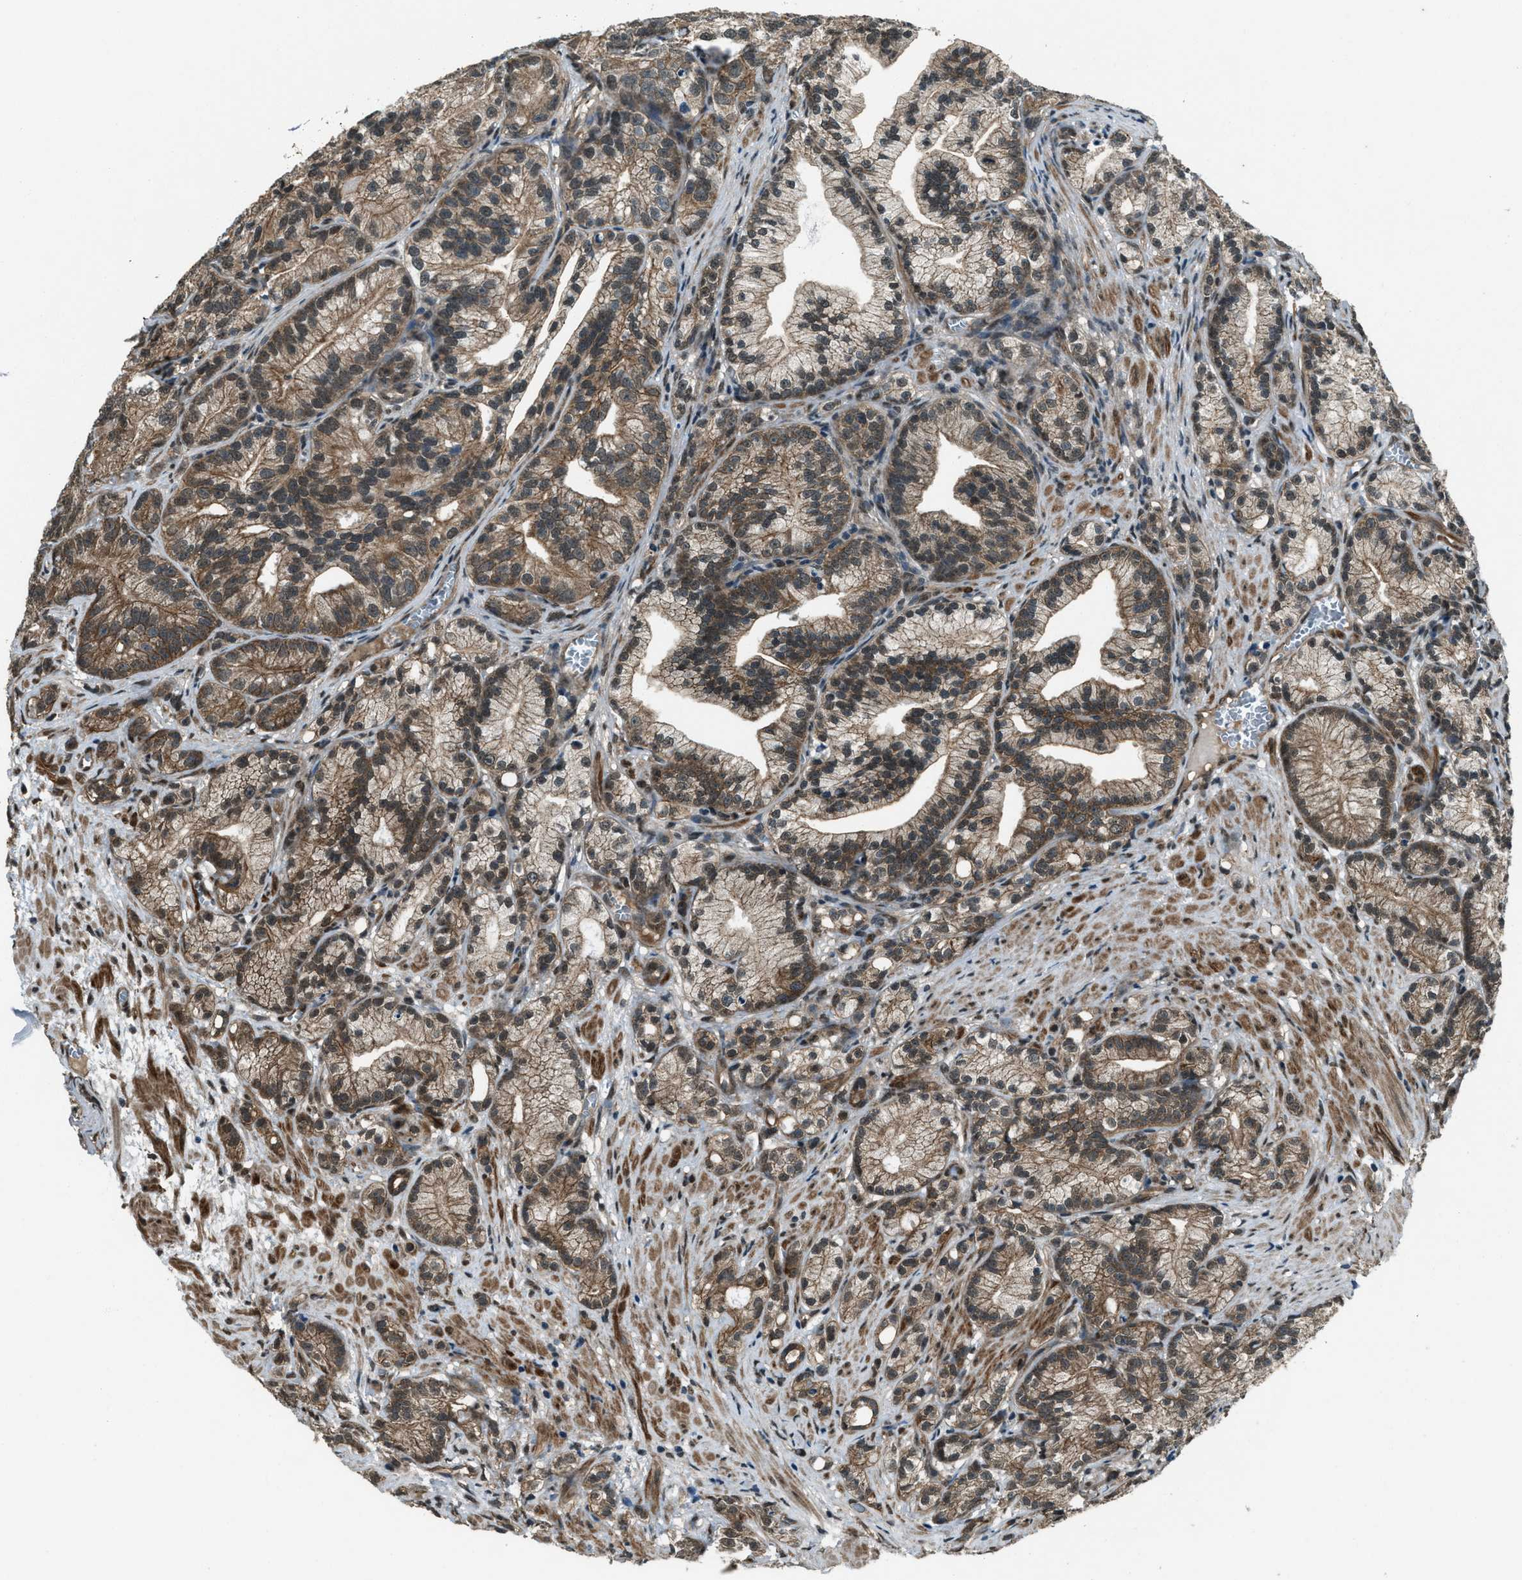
{"staining": {"intensity": "moderate", "quantity": ">75%", "location": "cytoplasmic/membranous"}, "tissue": "prostate cancer", "cell_type": "Tumor cells", "image_type": "cancer", "snomed": [{"axis": "morphology", "description": "Adenocarcinoma, Low grade"}, {"axis": "topography", "description": "Prostate"}], "caption": "Moderate cytoplasmic/membranous positivity for a protein is present in about >75% of tumor cells of prostate cancer (adenocarcinoma (low-grade)) using immunohistochemistry.", "gene": "SVIL", "patient": {"sex": "male", "age": 89}}